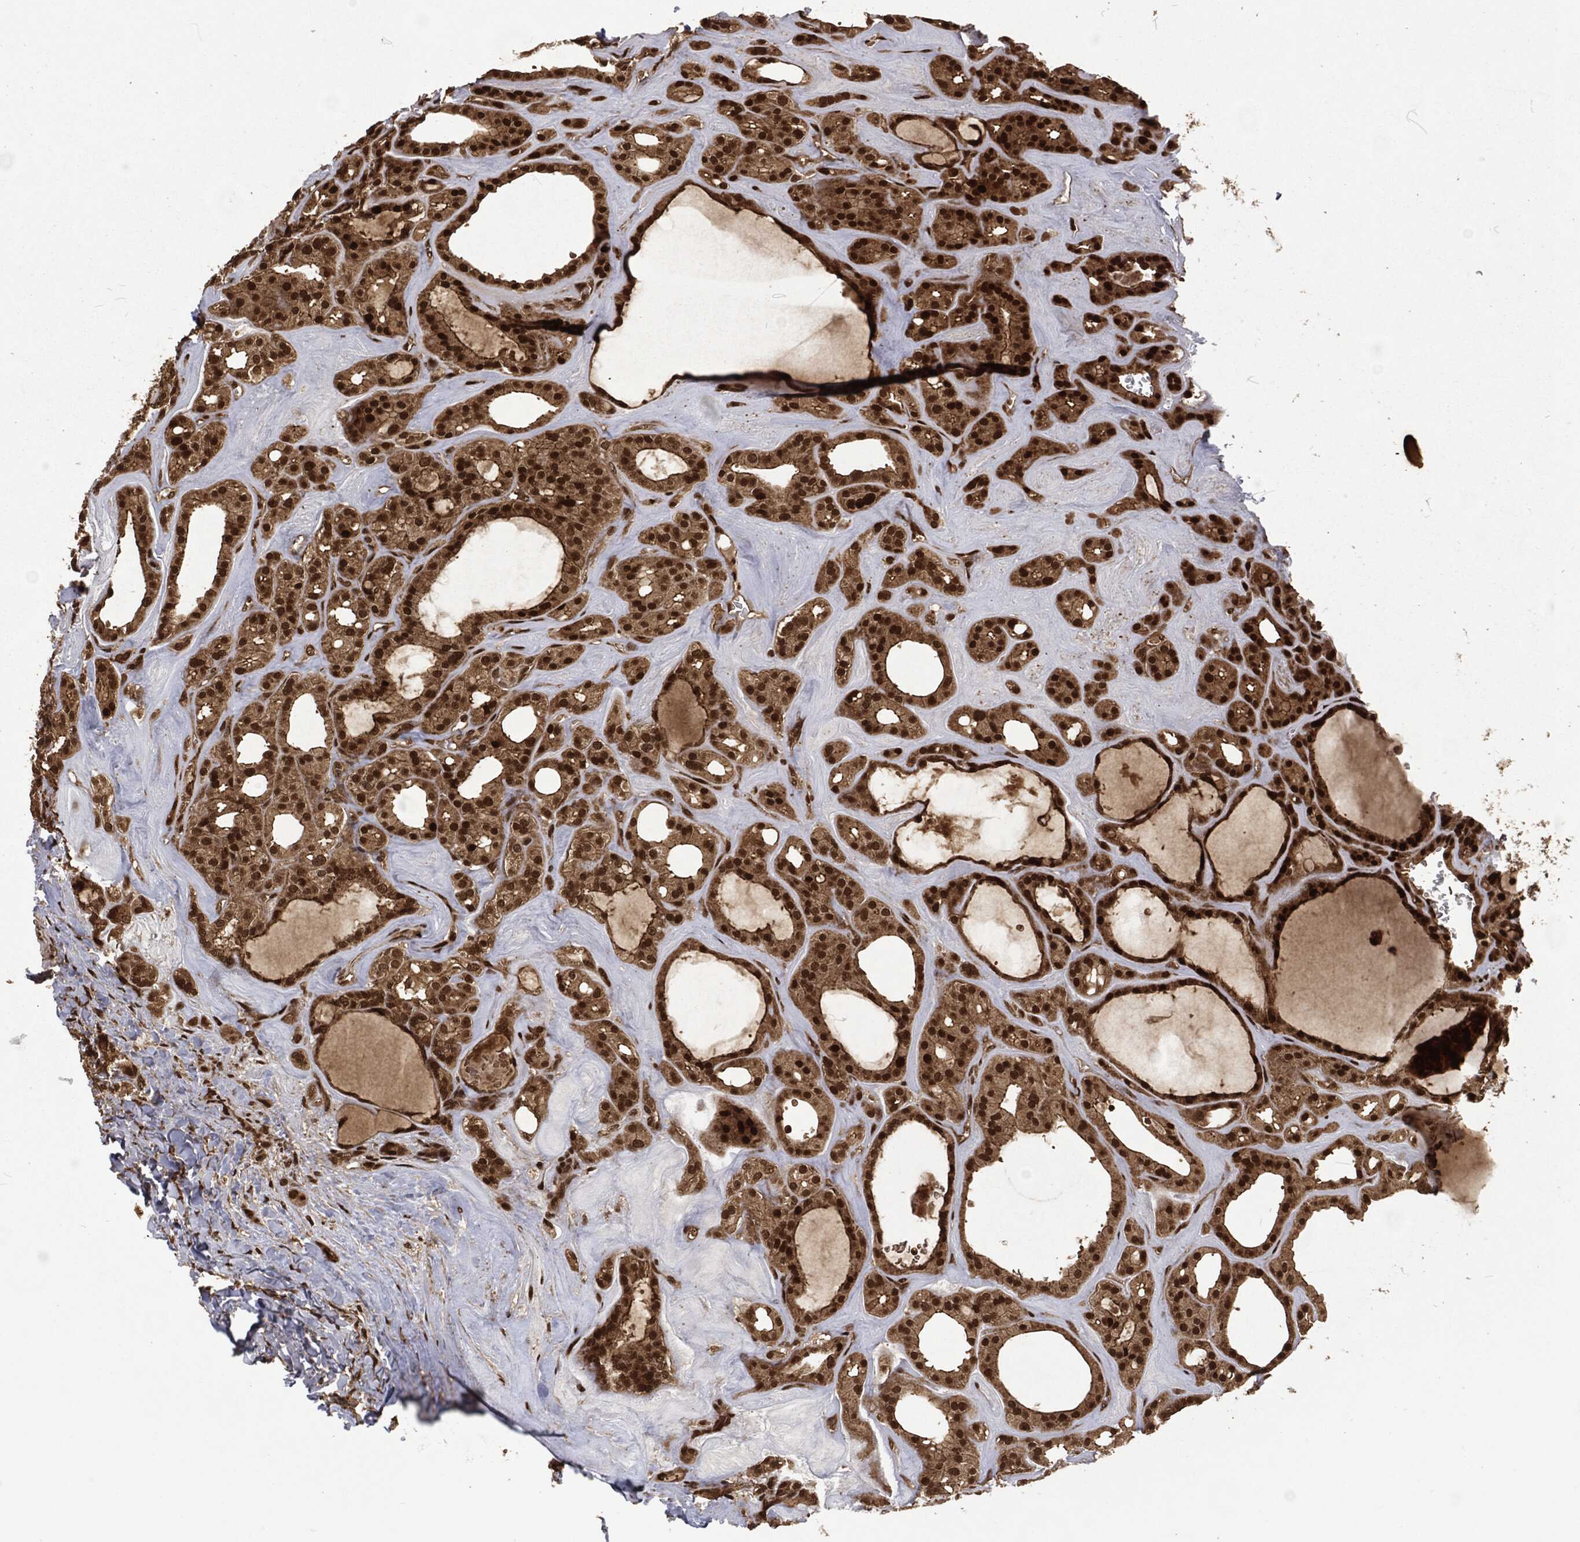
{"staining": {"intensity": "strong", "quantity": "25%-75%", "location": "nuclear"}, "tissue": "thyroid cancer", "cell_type": "Tumor cells", "image_type": "cancer", "snomed": [{"axis": "morphology", "description": "Normal tissue, NOS"}, {"axis": "morphology", "description": "Papillary adenocarcinoma, NOS"}, {"axis": "topography", "description": "Thyroid gland"}], "caption": "High-power microscopy captured an IHC histopathology image of thyroid papillary adenocarcinoma, revealing strong nuclear staining in about 25%-75% of tumor cells.", "gene": "NGRN", "patient": {"sex": "female", "age": 66}}